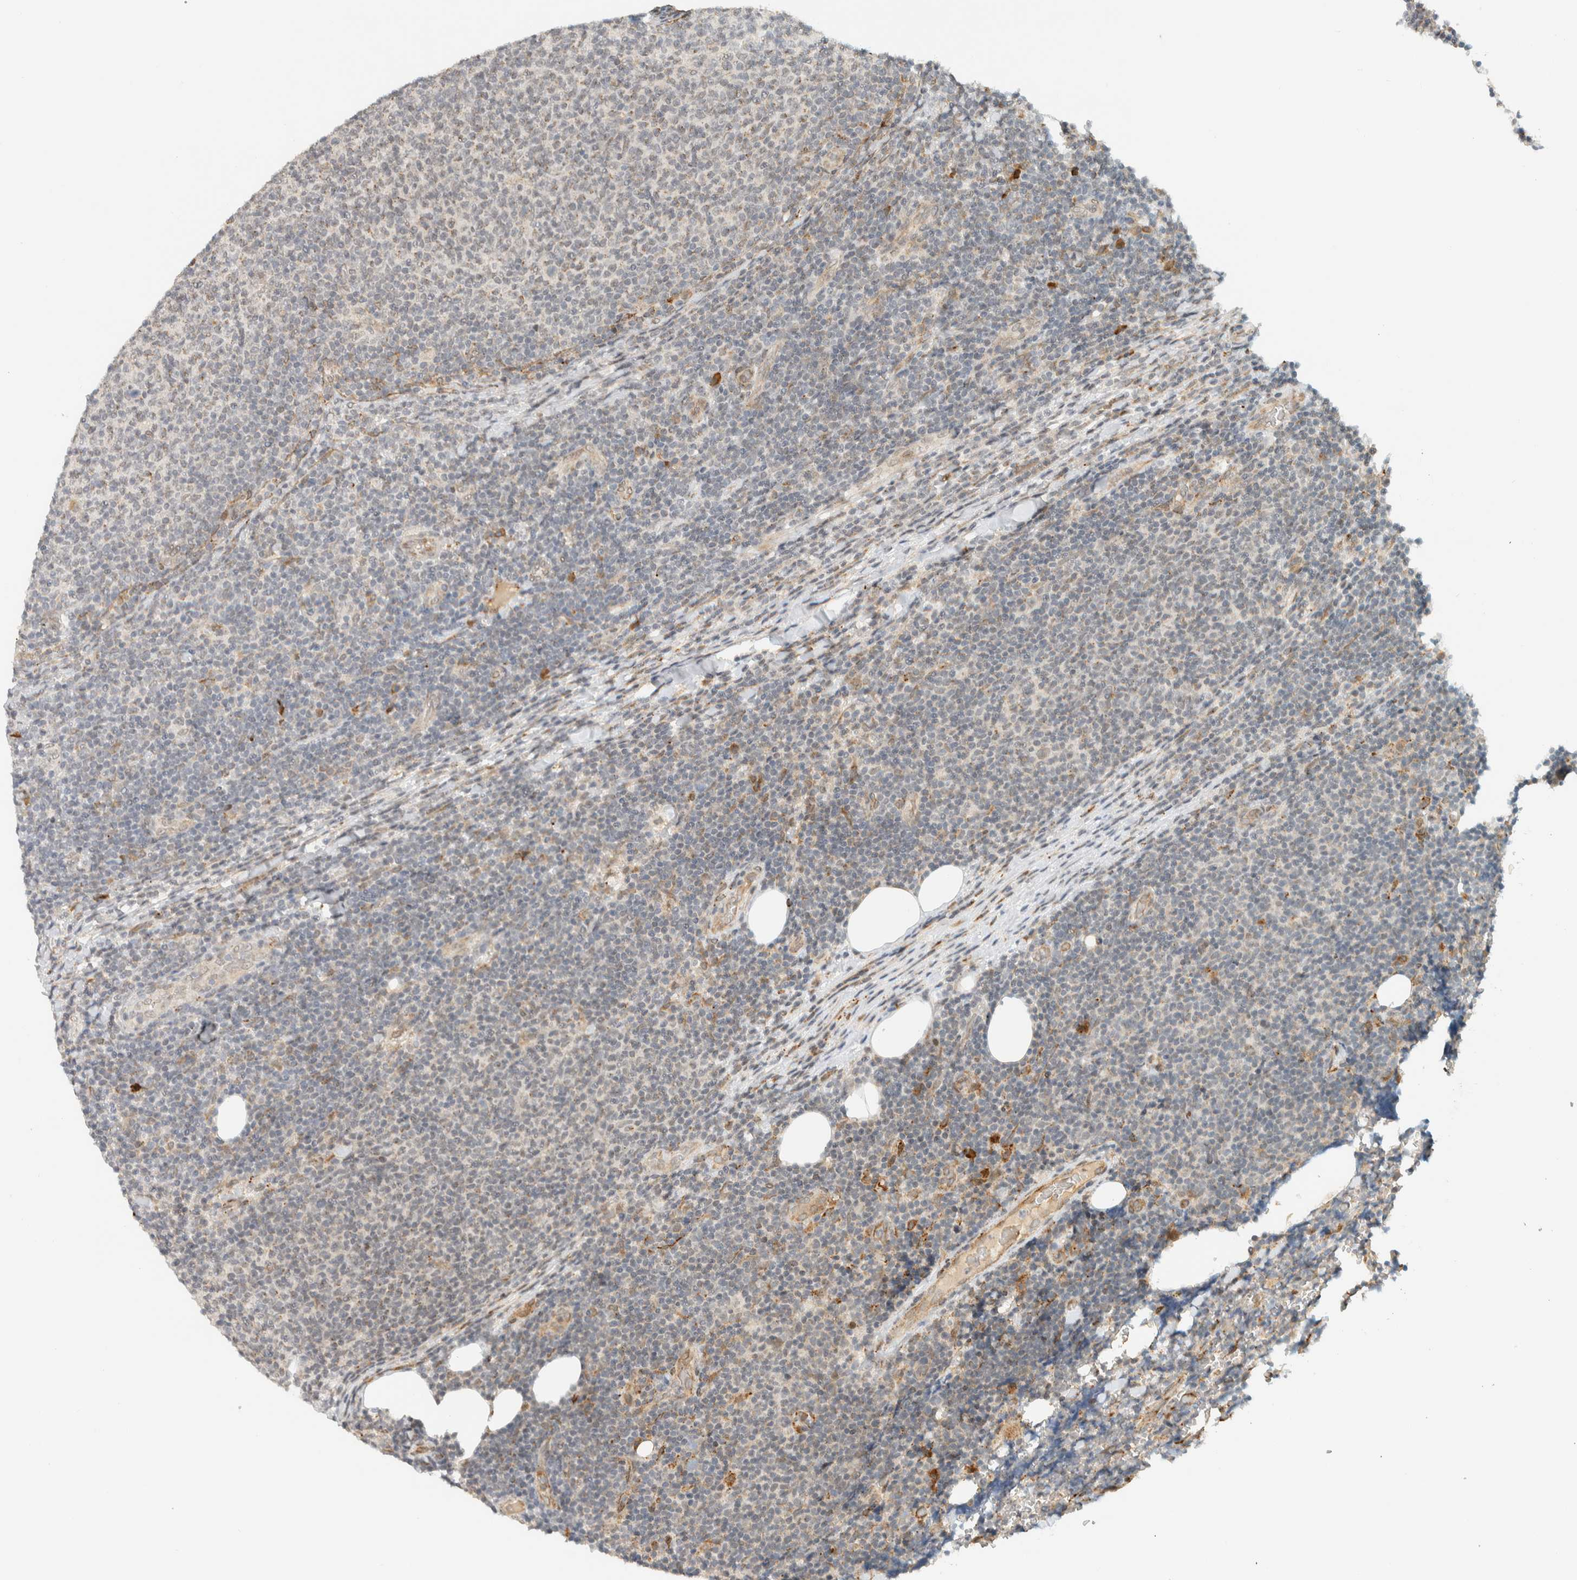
{"staining": {"intensity": "negative", "quantity": "none", "location": "none"}, "tissue": "lymphoma", "cell_type": "Tumor cells", "image_type": "cancer", "snomed": [{"axis": "morphology", "description": "Malignant lymphoma, non-Hodgkin's type, Low grade"}, {"axis": "topography", "description": "Lymph node"}], "caption": "Tumor cells are negative for brown protein staining in lymphoma.", "gene": "ITPRID1", "patient": {"sex": "male", "age": 66}}